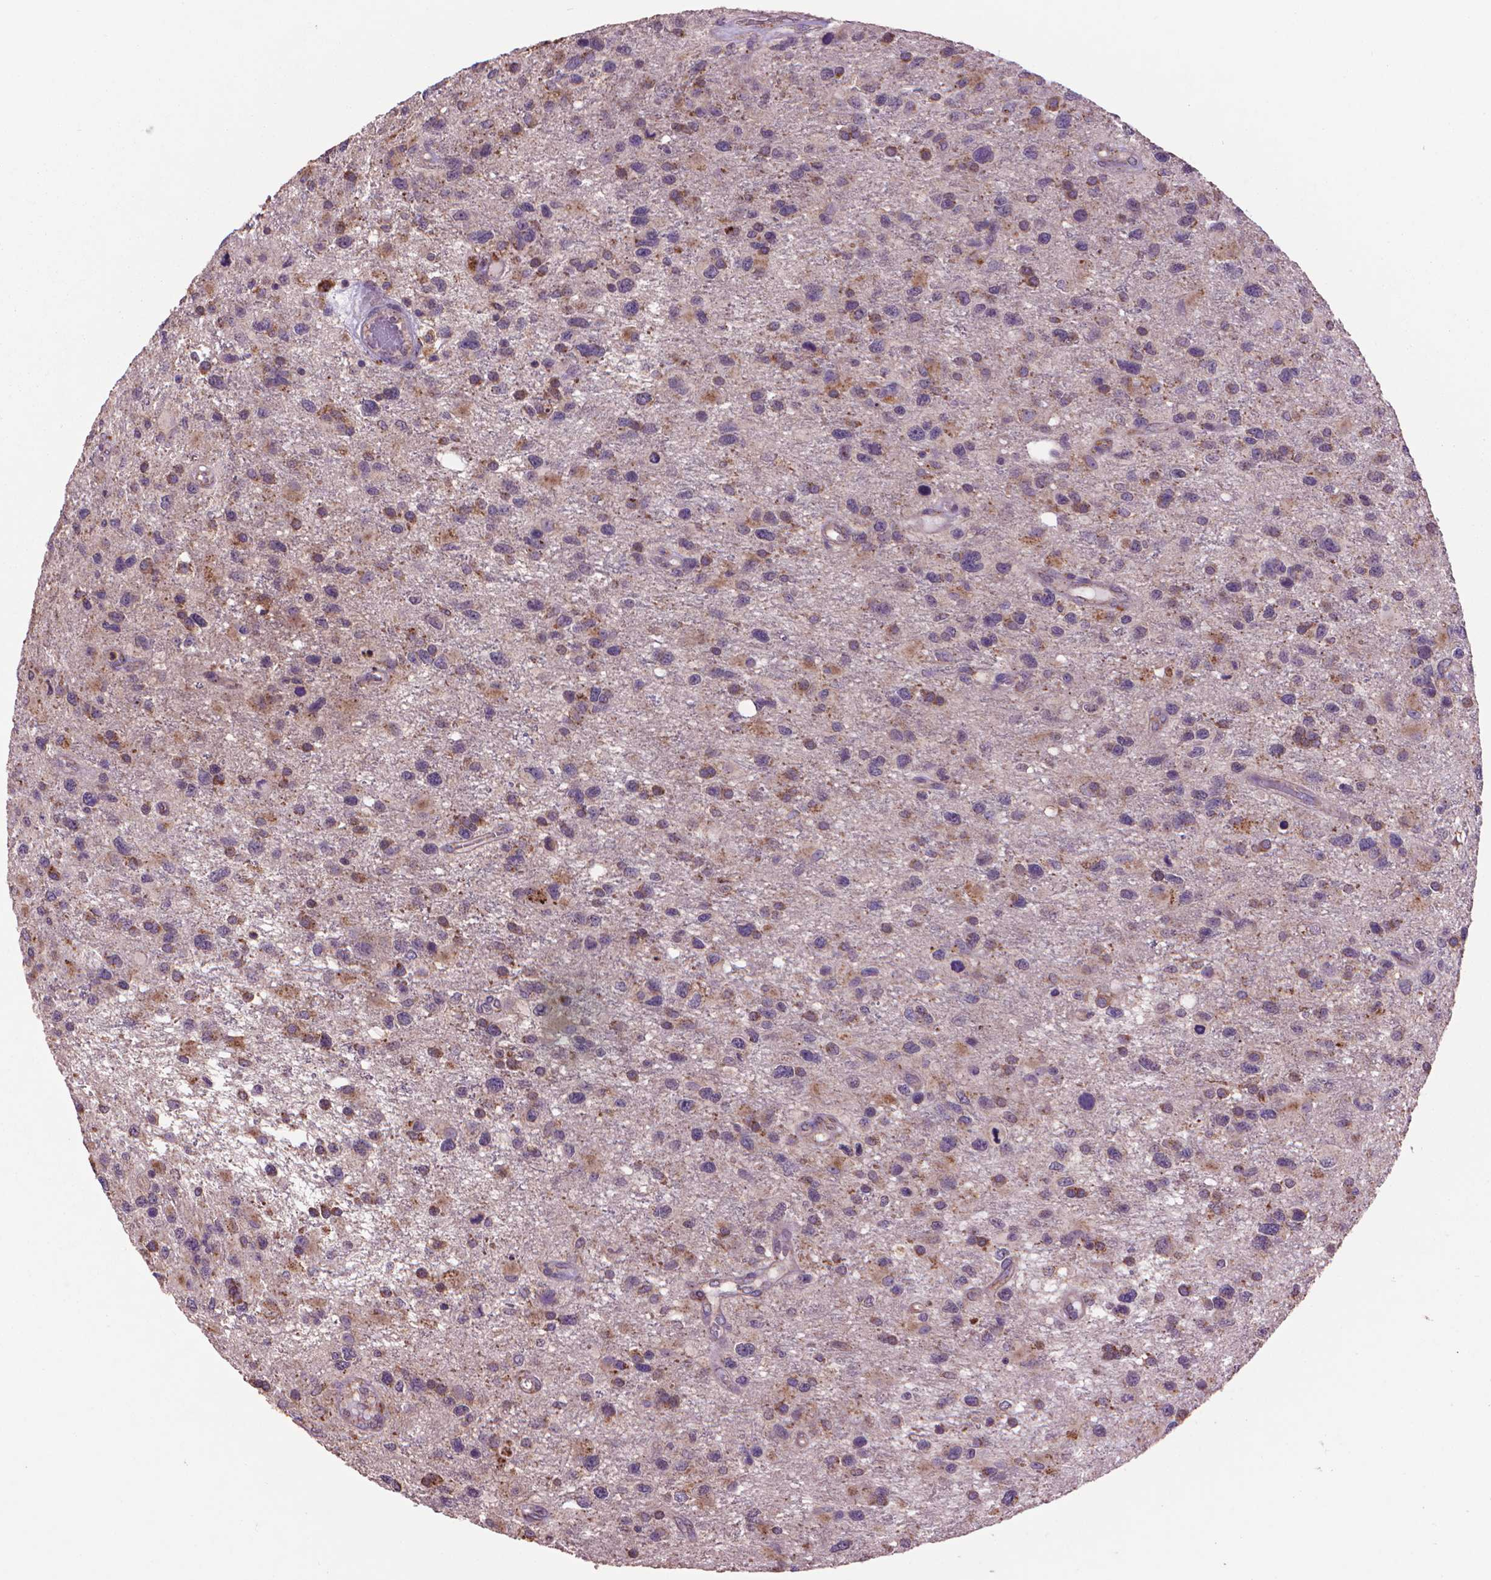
{"staining": {"intensity": "moderate", "quantity": "<25%", "location": "cytoplasmic/membranous"}, "tissue": "glioma", "cell_type": "Tumor cells", "image_type": "cancer", "snomed": [{"axis": "morphology", "description": "Glioma, malignant, NOS"}, {"axis": "morphology", "description": "Glioma, malignant, High grade"}, {"axis": "topography", "description": "Brain"}], "caption": "DAB immunohistochemical staining of human malignant glioma displays moderate cytoplasmic/membranous protein staining in about <25% of tumor cells.", "gene": "GLB1", "patient": {"sex": "female", "age": 71}}